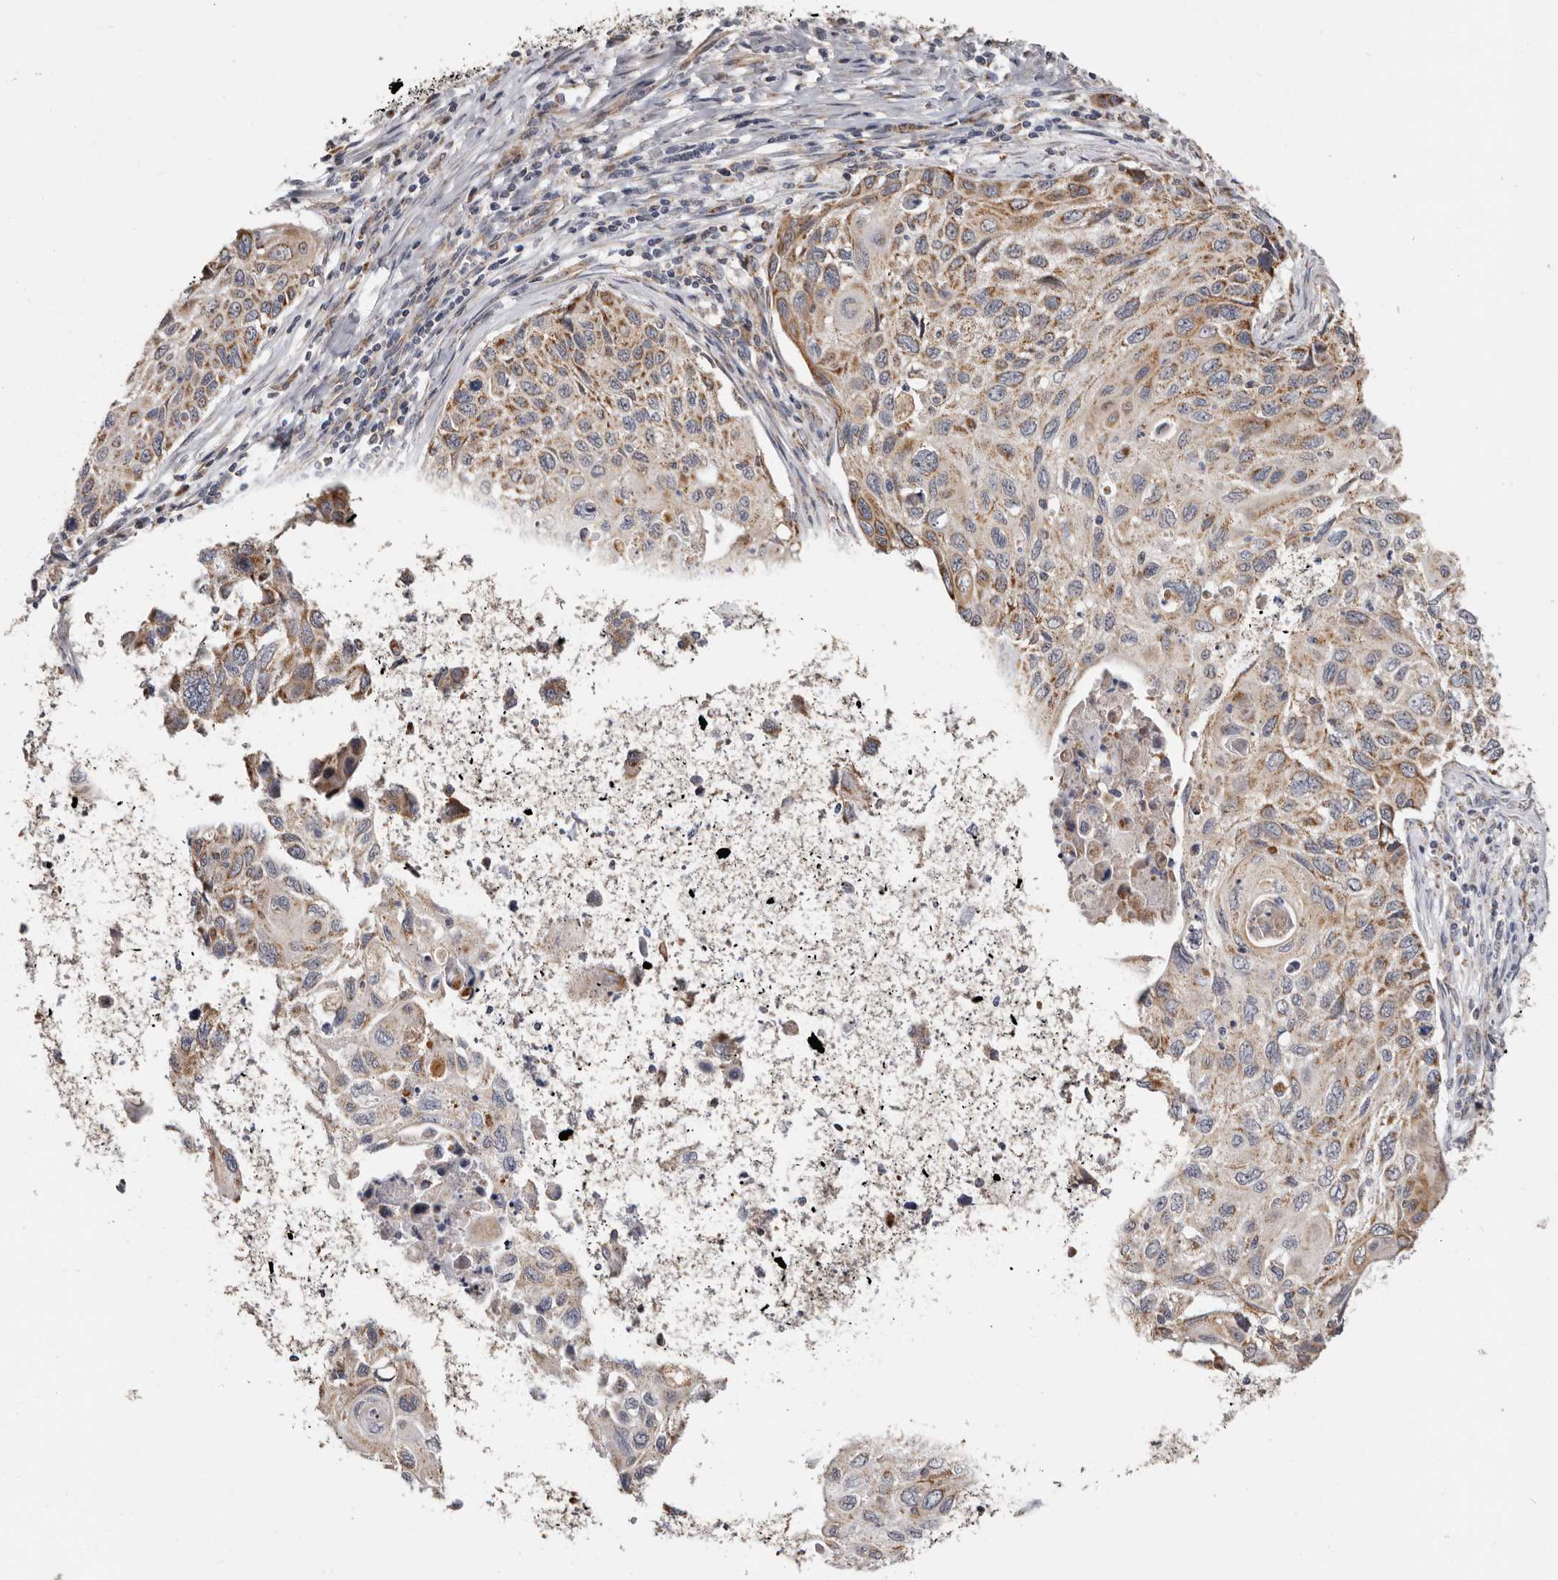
{"staining": {"intensity": "moderate", "quantity": ">75%", "location": "cytoplasmic/membranous"}, "tissue": "cervical cancer", "cell_type": "Tumor cells", "image_type": "cancer", "snomed": [{"axis": "morphology", "description": "Squamous cell carcinoma, NOS"}, {"axis": "topography", "description": "Cervix"}], "caption": "Cervical cancer (squamous cell carcinoma) stained for a protein (brown) demonstrates moderate cytoplasmic/membranous positive positivity in approximately >75% of tumor cells.", "gene": "MRPL18", "patient": {"sex": "female", "age": 70}}